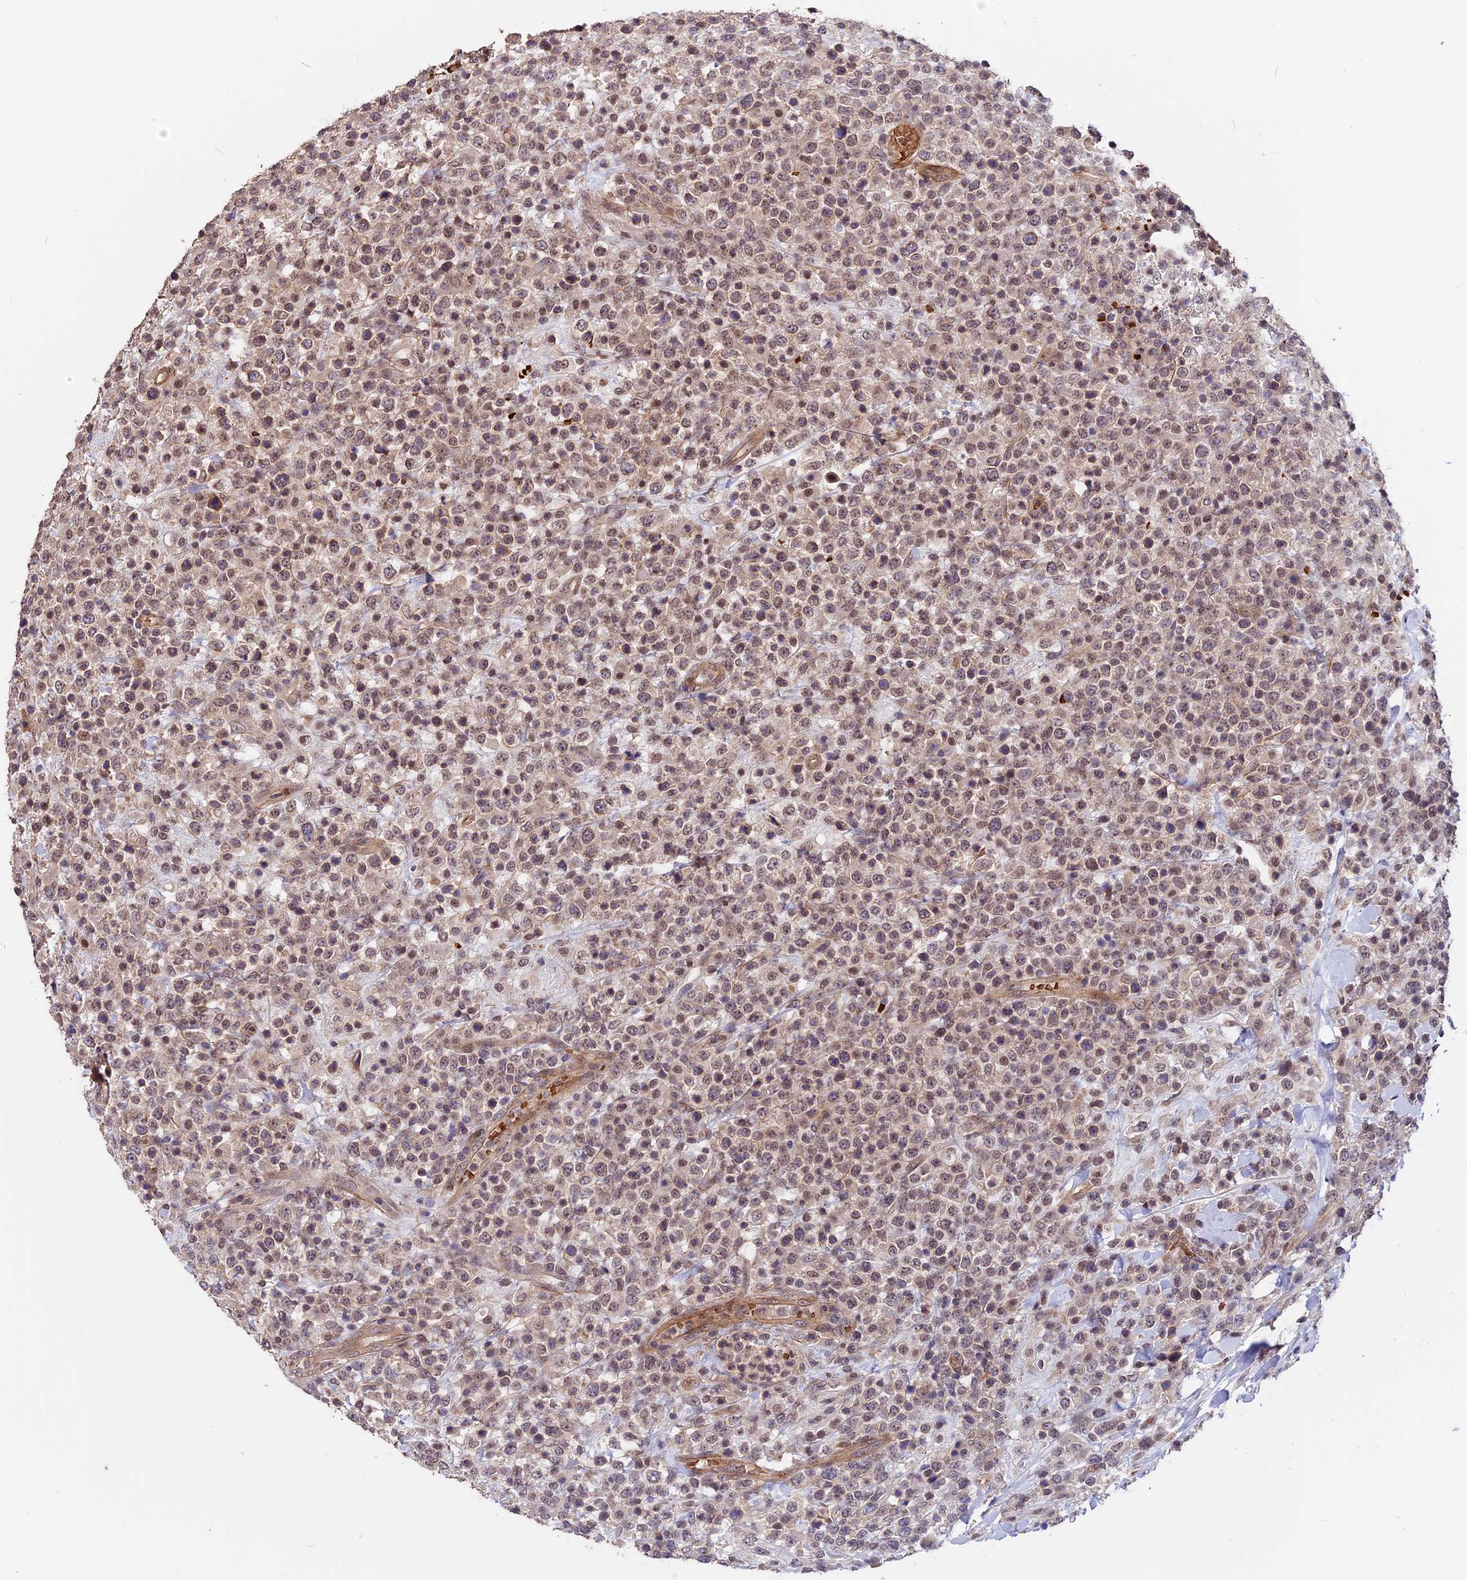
{"staining": {"intensity": "weak", "quantity": "25%-75%", "location": "cytoplasmic/membranous"}, "tissue": "lymphoma", "cell_type": "Tumor cells", "image_type": "cancer", "snomed": [{"axis": "morphology", "description": "Malignant lymphoma, non-Hodgkin's type, High grade"}, {"axis": "topography", "description": "Colon"}], "caption": "Lymphoma stained with DAB immunohistochemistry (IHC) exhibits low levels of weak cytoplasmic/membranous staining in about 25%-75% of tumor cells. The protein is stained brown, and the nuclei are stained in blue (DAB (3,3'-diaminobenzidine) IHC with brightfield microscopy, high magnification).", "gene": "ZC3H10", "patient": {"sex": "female", "age": 53}}